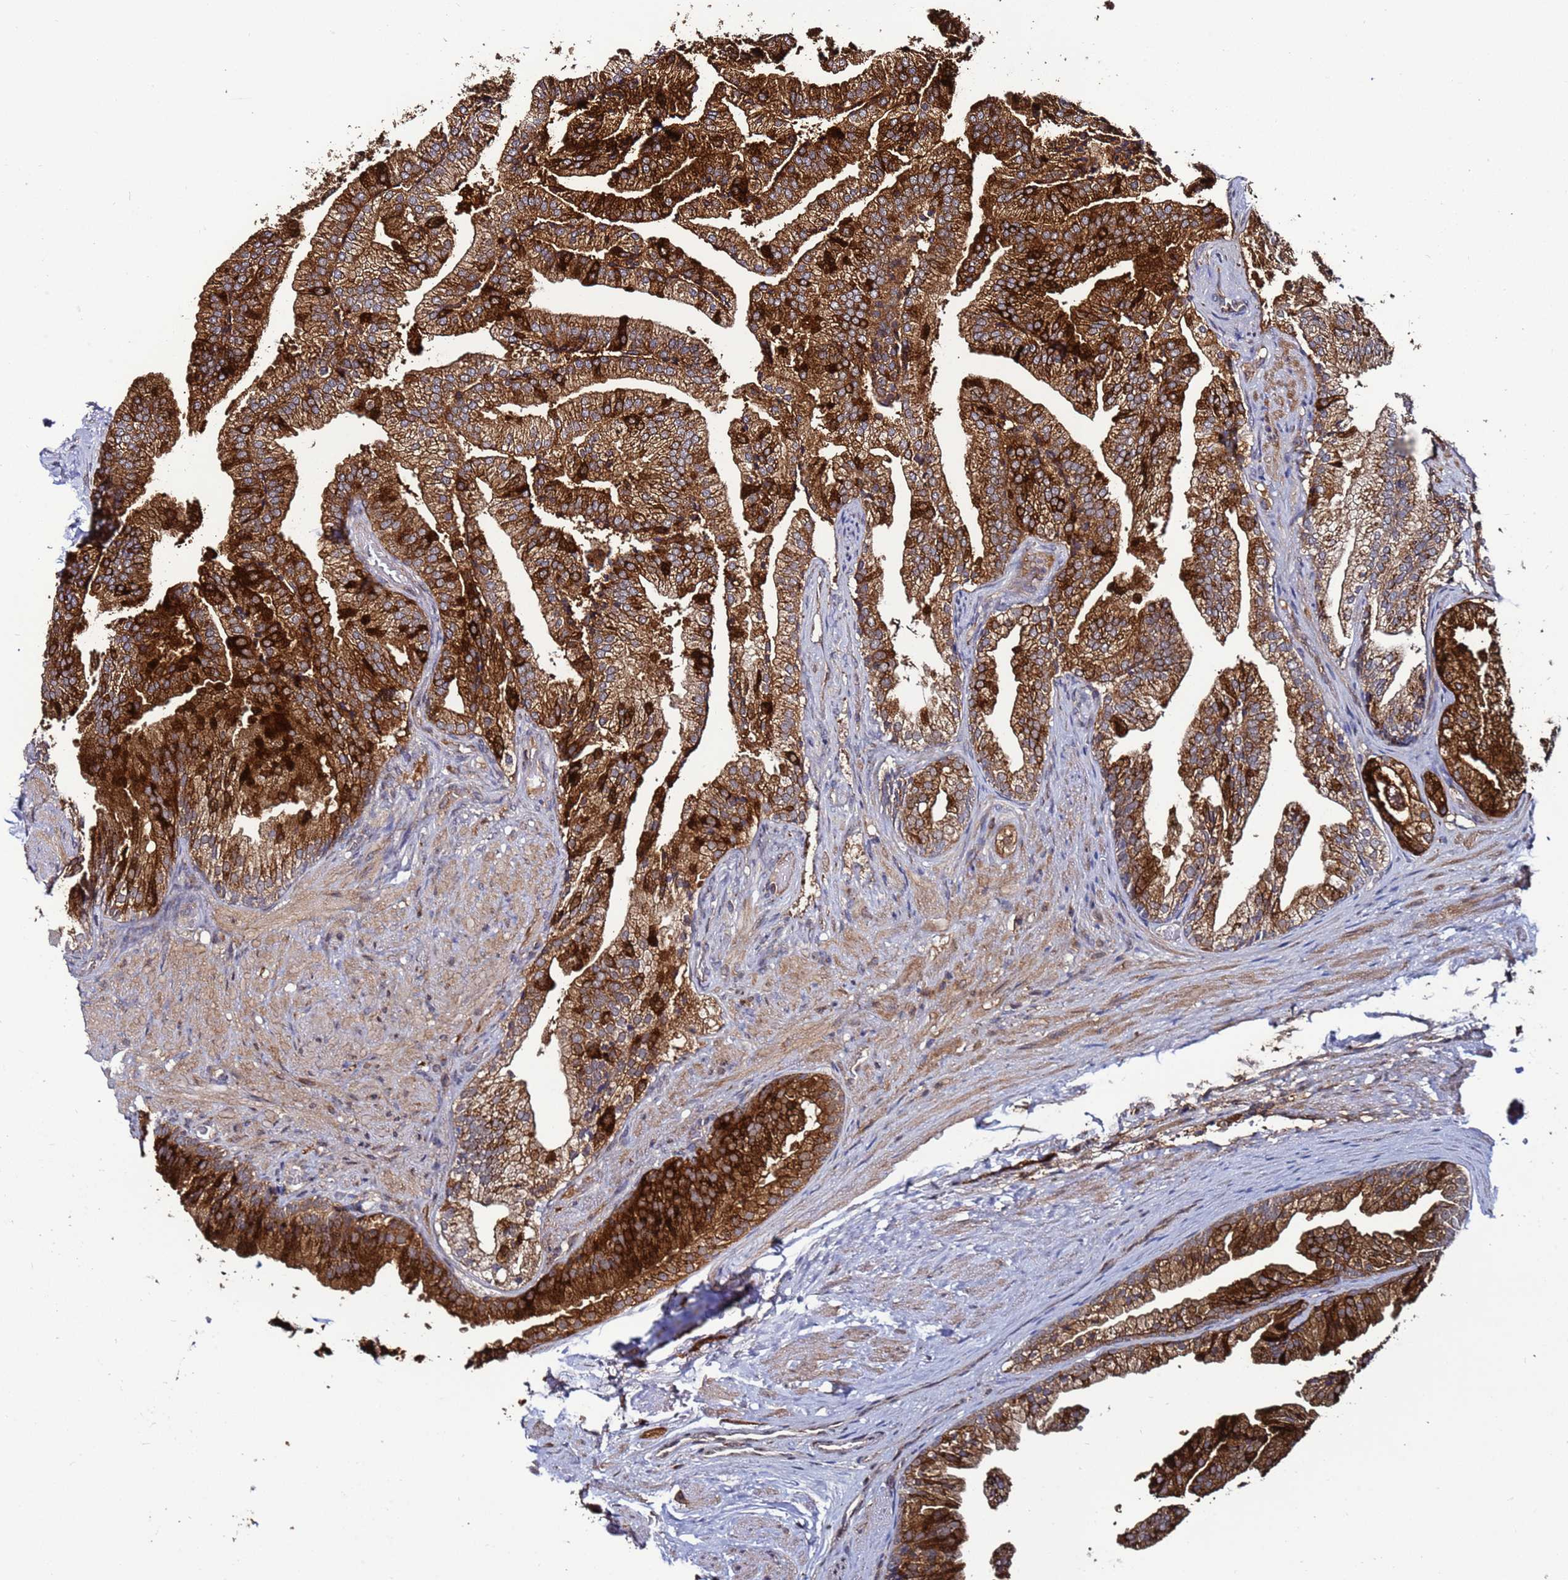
{"staining": {"intensity": "strong", "quantity": ">75%", "location": "cytoplasmic/membranous"}, "tissue": "prostate", "cell_type": "Glandular cells", "image_type": "normal", "snomed": [{"axis": "morphology", "description": "Normal tissue, NOS"}, {"axis": "topography", "description": "Prostate"}], "caption": "The immunohistochemical stain highlights strong cytoplasmic/membranous expression in glandular cells of benign prostate.", "gene": "TMEM176B", "patient": {"sex": "male", "age": 76}}